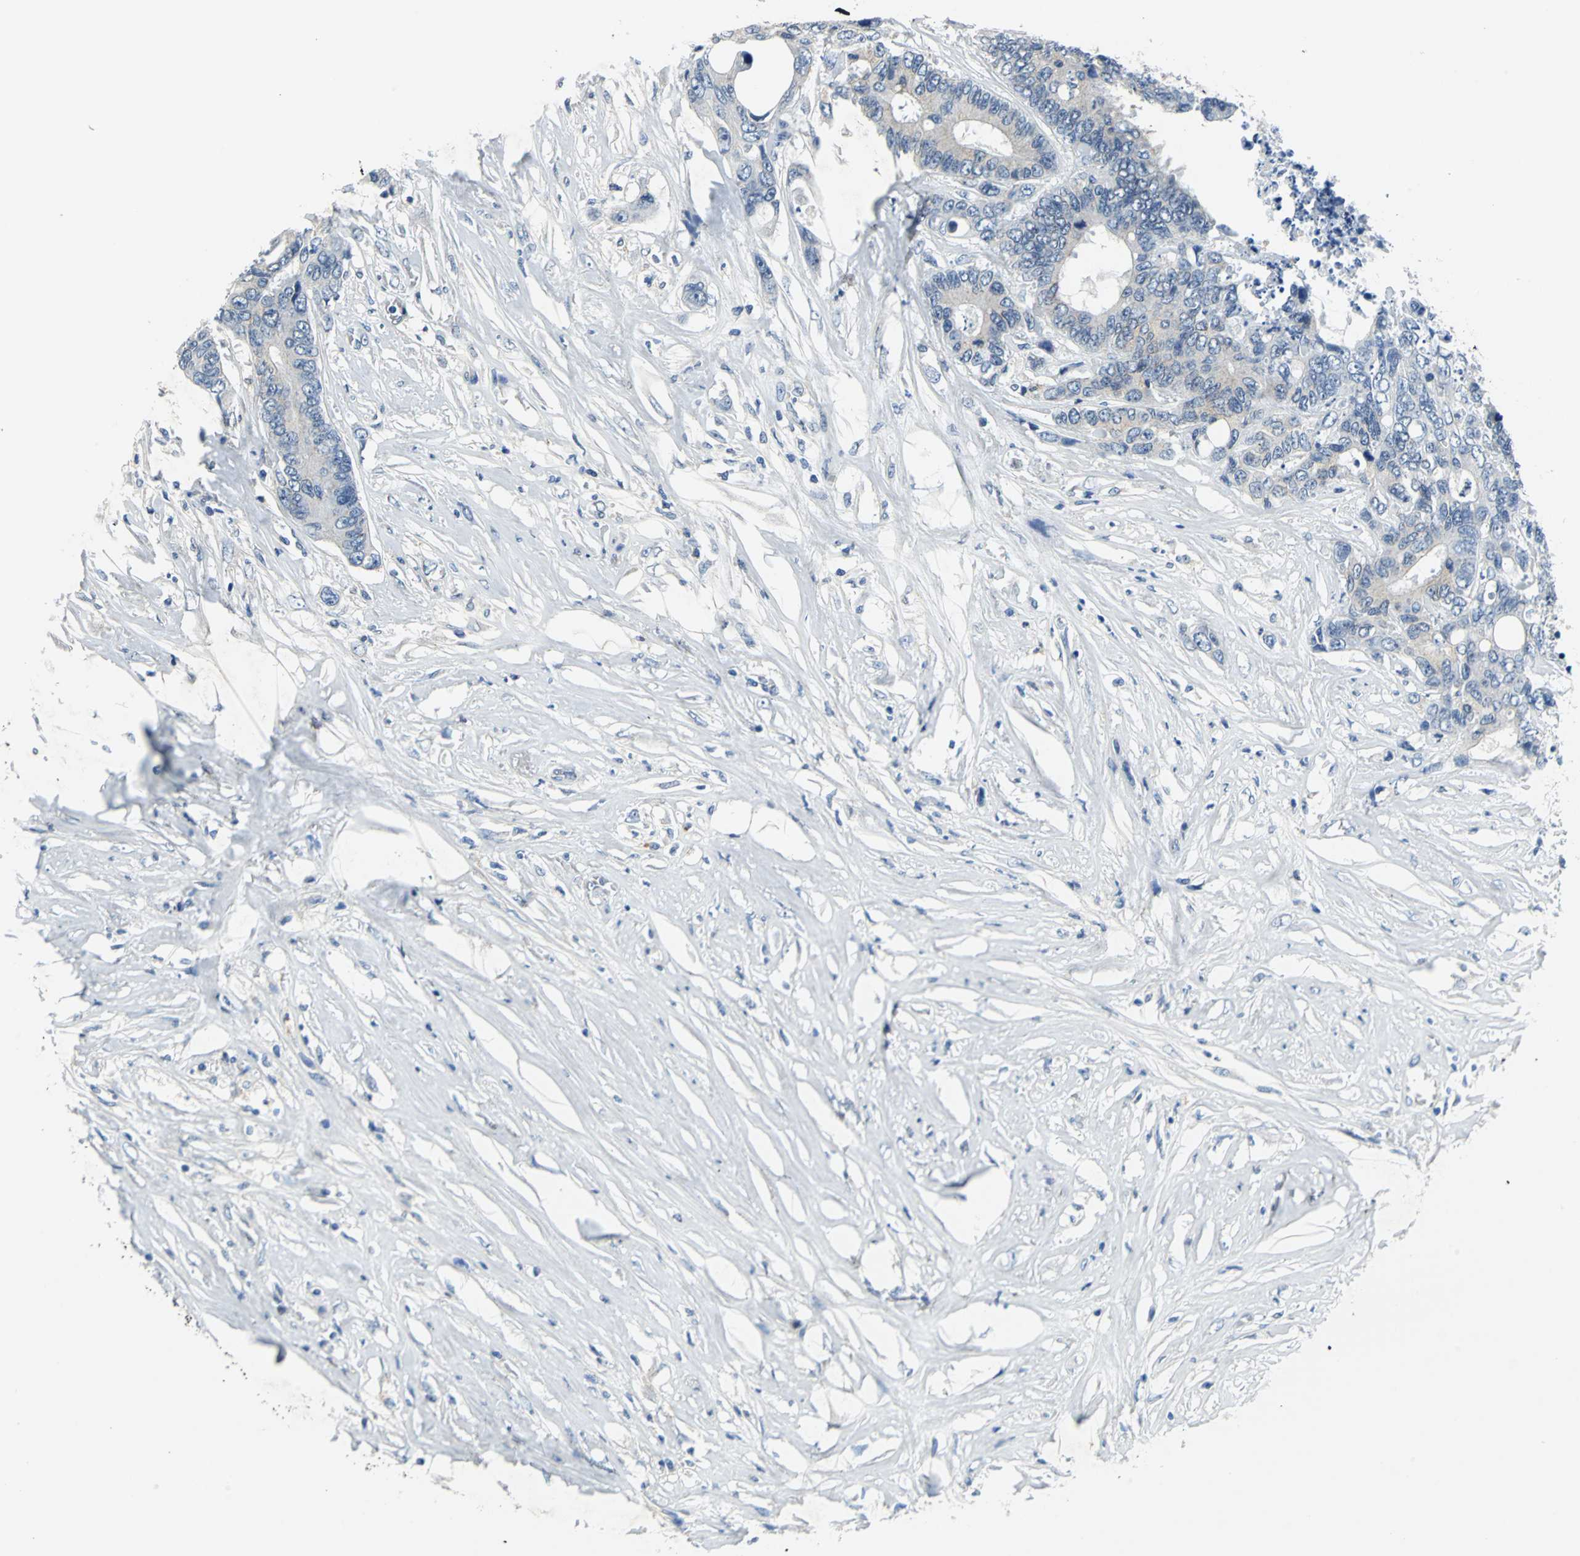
{"staining": {"intensity": "weak", "quantity": "<25%", "location": "cytoplasmic/membranous"}, "tissue": "colorectal cancer", "cell_type": "Tumor cells", "image_type": "cancer", "snomed": [{"axis": "morphology", "description": "Adenocarcinoma, NOS"}, {"axis": "topography", "description": "Rectum"}], "caption": "Colorectal cancer (adenocarcinoma) was stained to show a protein in brown. There is no significant expression in tumor cells. (DAB IHC with hematoxylin counter stain).", "gene": "TEX264", "patient": {"sex": "male", "age": 55}}